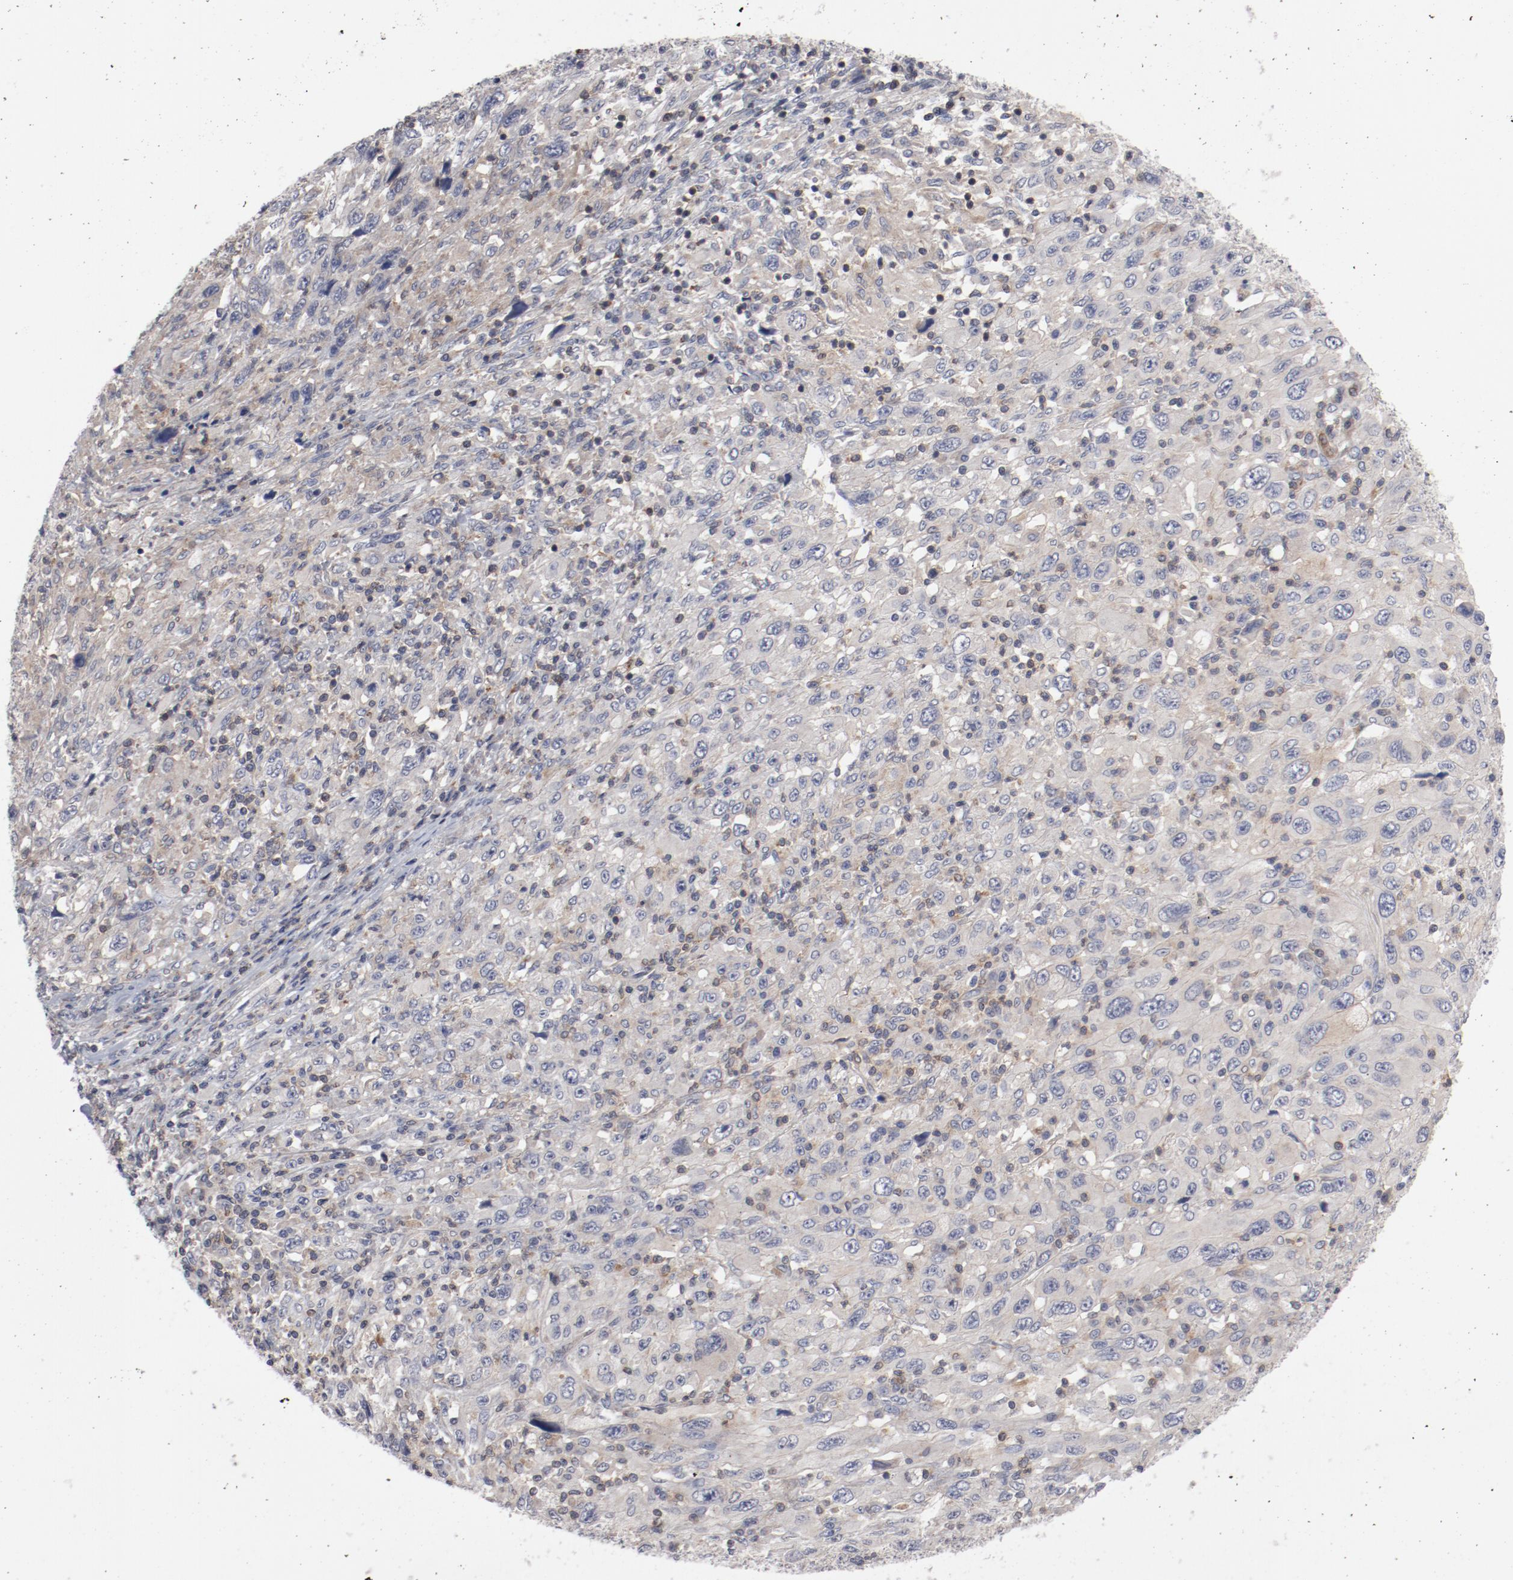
{"staining": {"intensity": "negative", "quantity": "none", "location": "none"}, "tissue": "melanoma", "cell_type": "Tumor cells", "image_type": "cancer", "snomed": [{"axis": "morphology", "description": "Malignant melanoma, Metastatic site"}, {"axis": "topography", "description": "Skin"}], "caption": "High magnification brightfield microscopy of malignant melanoma (metastatic site) stained with DAB (brown) and counterstained with hematoxylin (blue): tumor cells show no significant expression.", "gene": "CBL", "patient": {"sex": "female", "age": 56}}